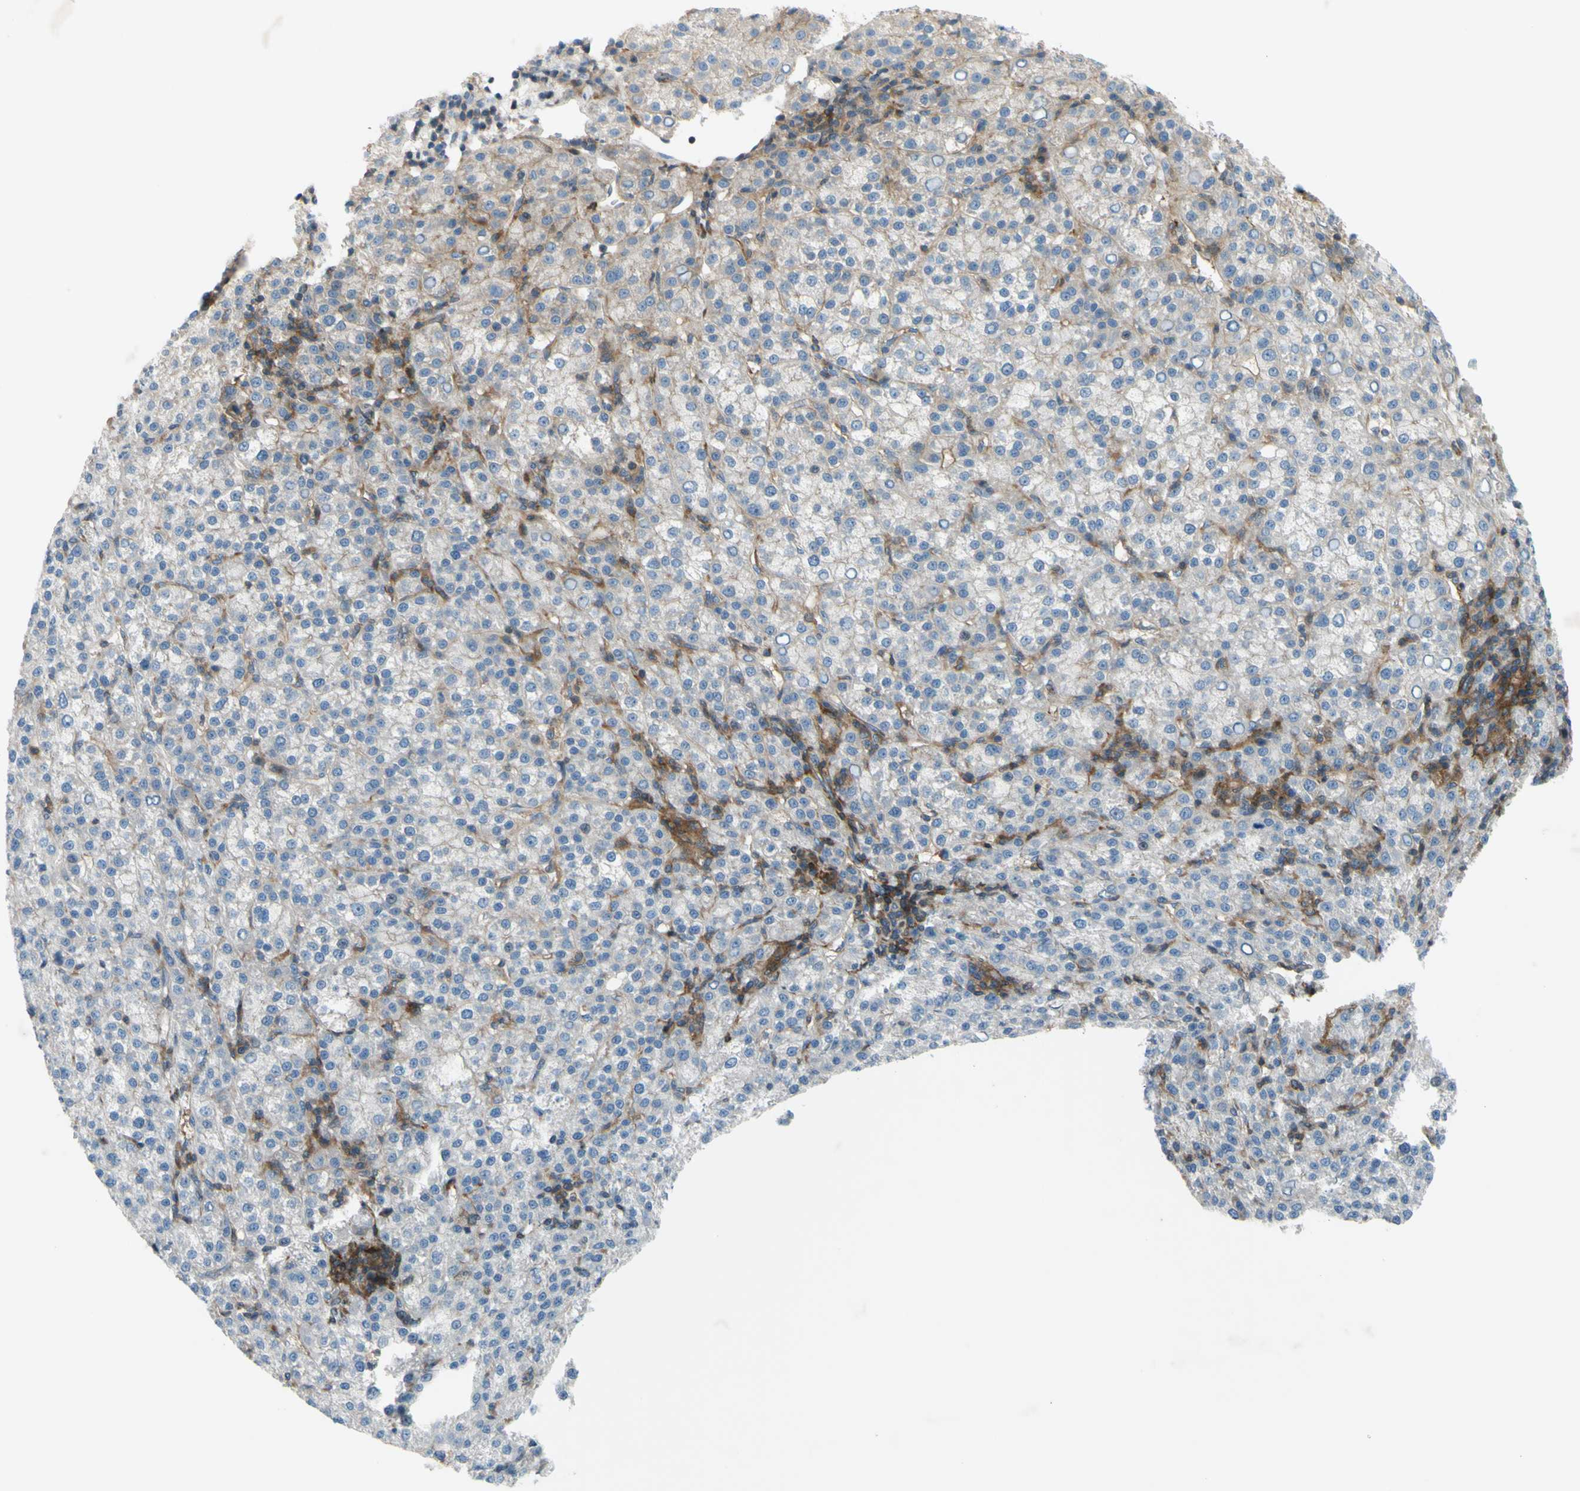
{"staining": {"intensity": "negative", "quantity": "none", "location": "none"}, "tissue": "liver cancer", "cell_type": "Tumor cells", "image_type": "cancer", "snomed": [{"axis": "morphology", "description": "Carcinoma, Hepatocellular, NOS"}, {"axis": "topography", "description": "Liver"}], "caption": "Liver cancer (hepatocellular carcinoma) was stained to show a protein in brown. There is no significant expression in tumor cells.", "gene": "PAK2", "patient": {"sex": "female", "age": 58}}